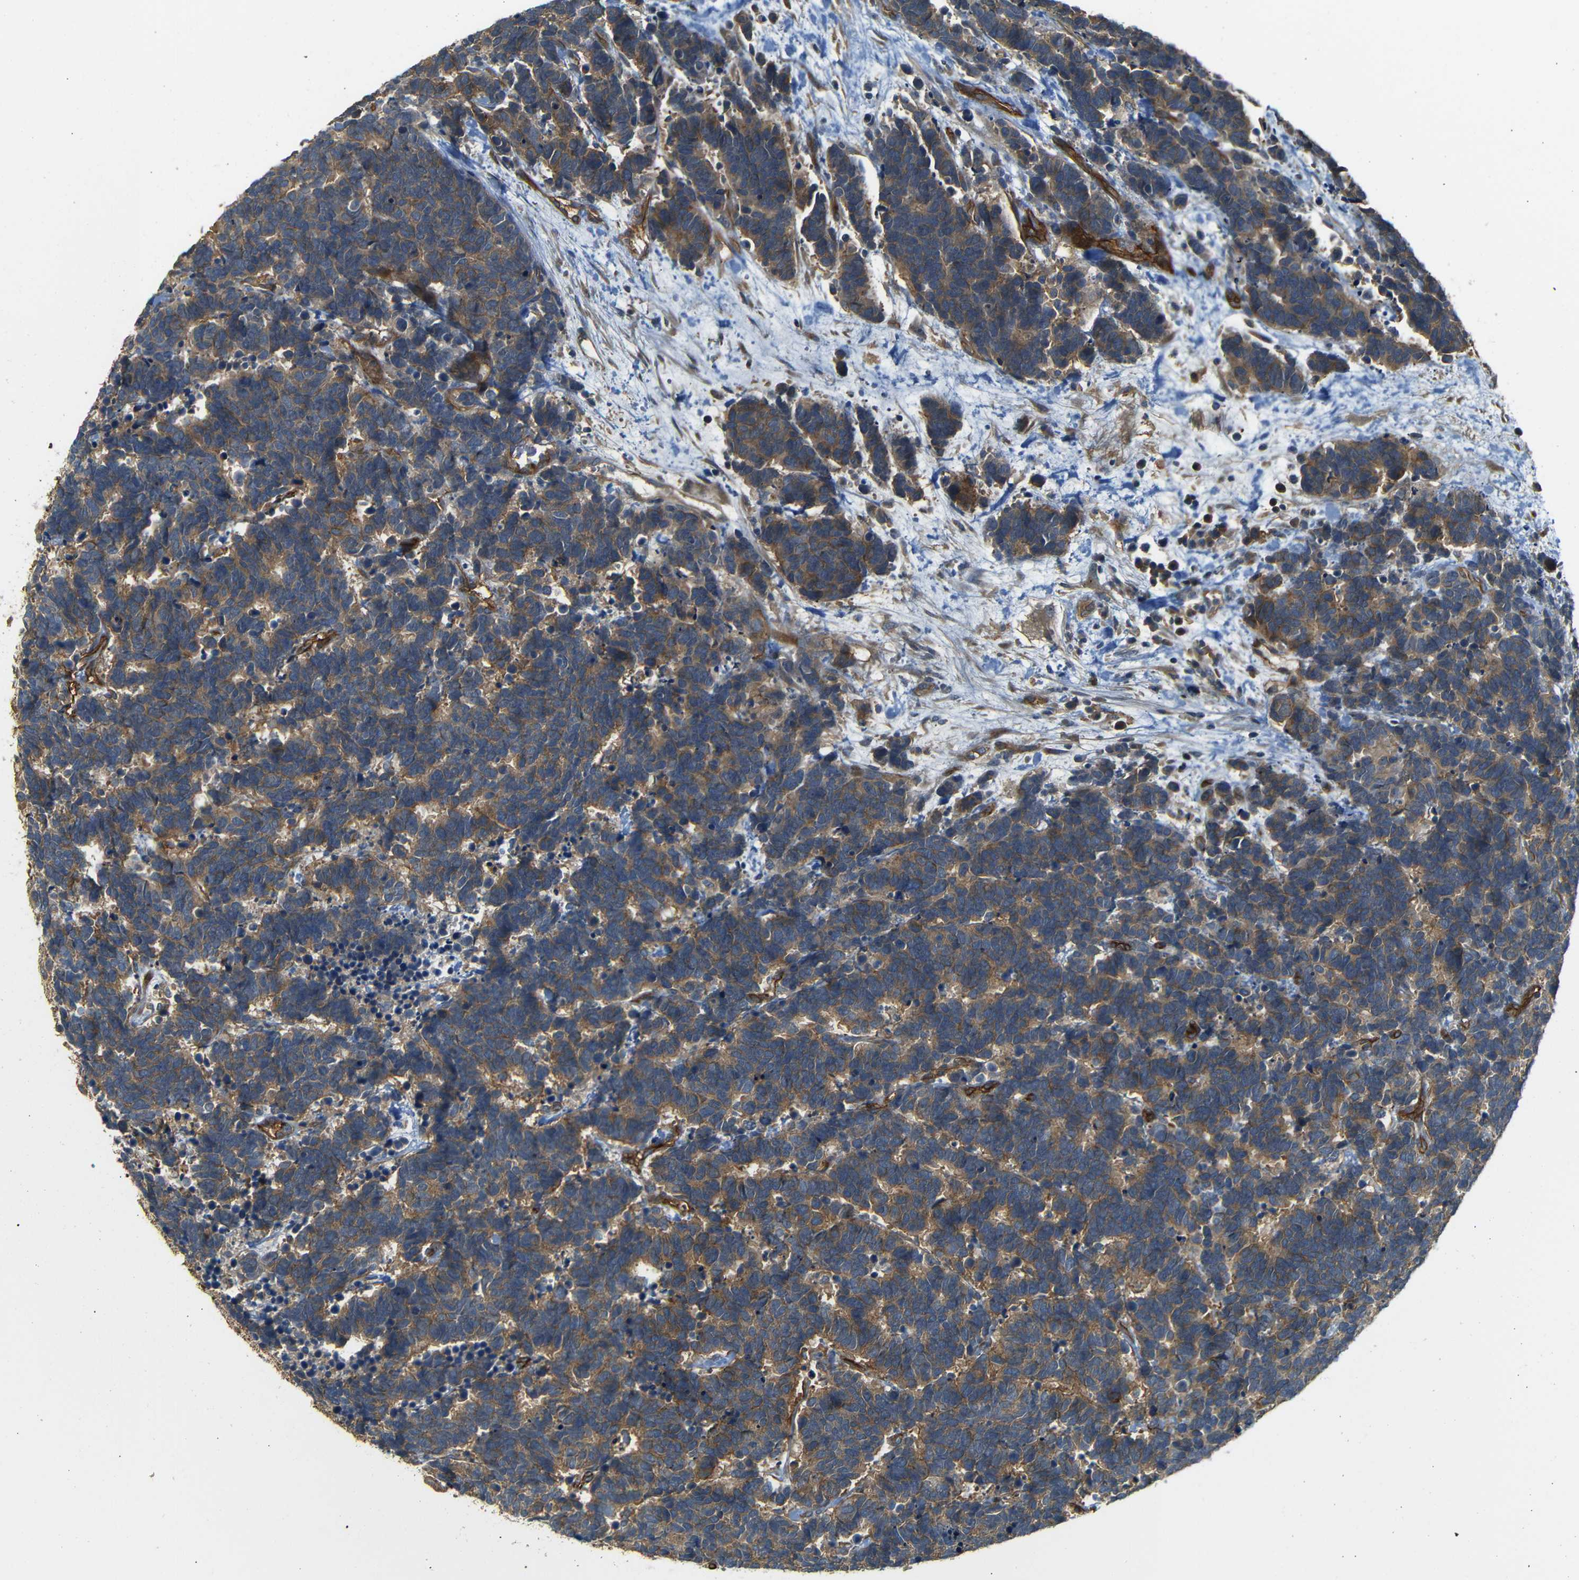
{"staining": {"intensity": "moderate", "quantity": ">75%", "location": "cytoplasmic/membranous"}, "tissue": "carcinoid", "cell_type": "Tumor cells", "image_type": "cancer", "snomed": [{"axis": "morphology", "description": "Carcinoma, NOS"}, {"axis": "morphology", "description": "Carcinoid, malignant, NOS"}, {"axis": "topography", "description": "Urinary bladder"}], "caption": "Immunohistochemistry image of neoplastic tissue: human carcinoma stained using immunohistochemistry demonstrates medium levels of moderate protein expression localized specifically in the cytoplasmic/membranous of tumor cells, appearing as a cytoplasmic/membranous brown color.", "gene": "RELL1", "patient": {"sex": "male", "age": 57}}